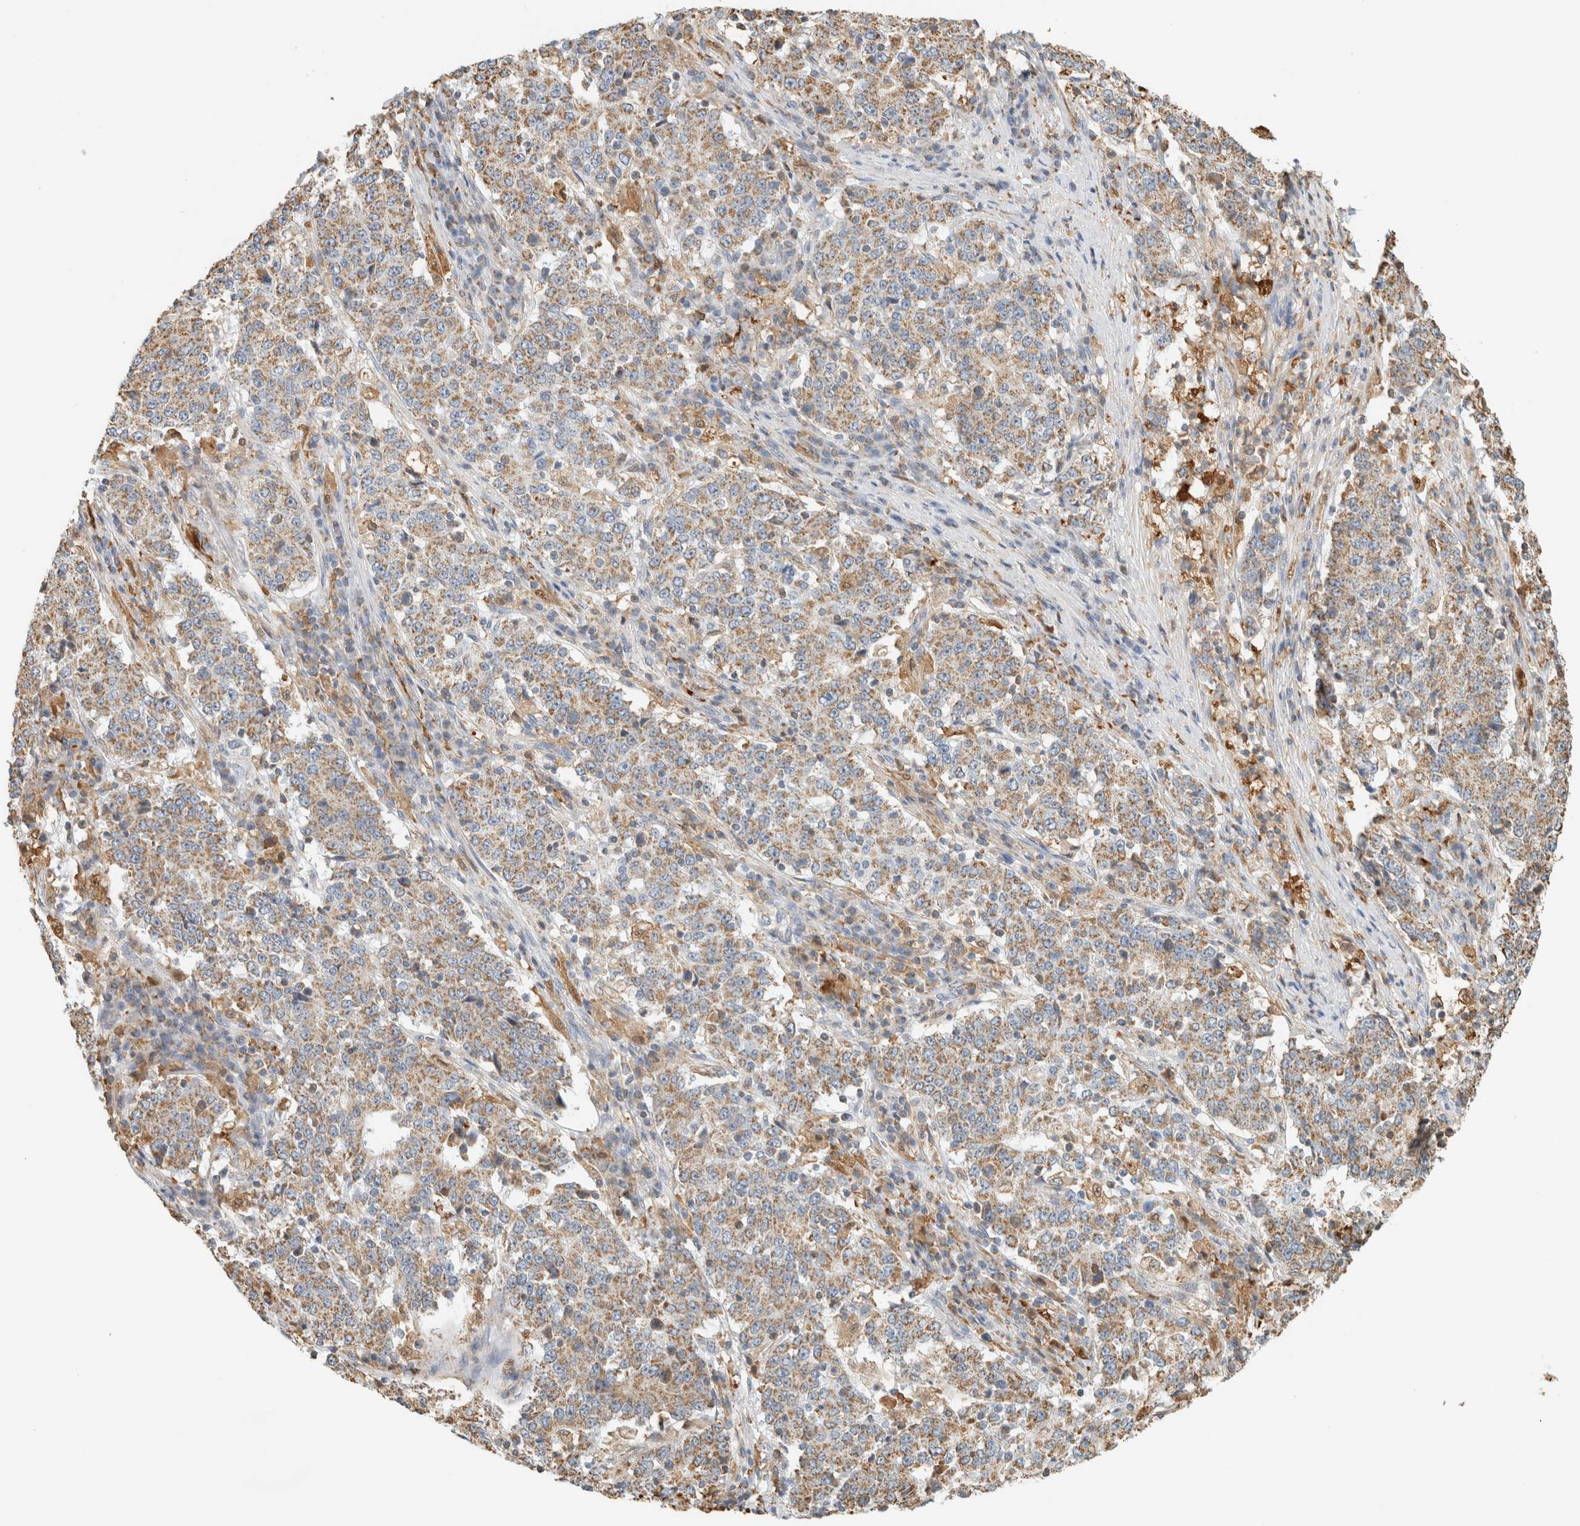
{"staining": {"intensity": "weak", "quantity": ">75%", "location": "cytoplasmic/membranous"}, "tissue": "stomach cancer", "cell_type": "Tumor cells", "image_type": "cancer", "snomed": [{"axis": "morphology", "description": "Adenocarcinoma, NOS"}, {"axis": "topography", "description": "Stomach"}], "caption": "A brown stain highlights weak cytoplasmic/membranous staining of a protein in stomach cancer (adenocarcinoma) tumor cells.", "gene": "CAPG", "patient": {"sex": "male", "age": 59}}